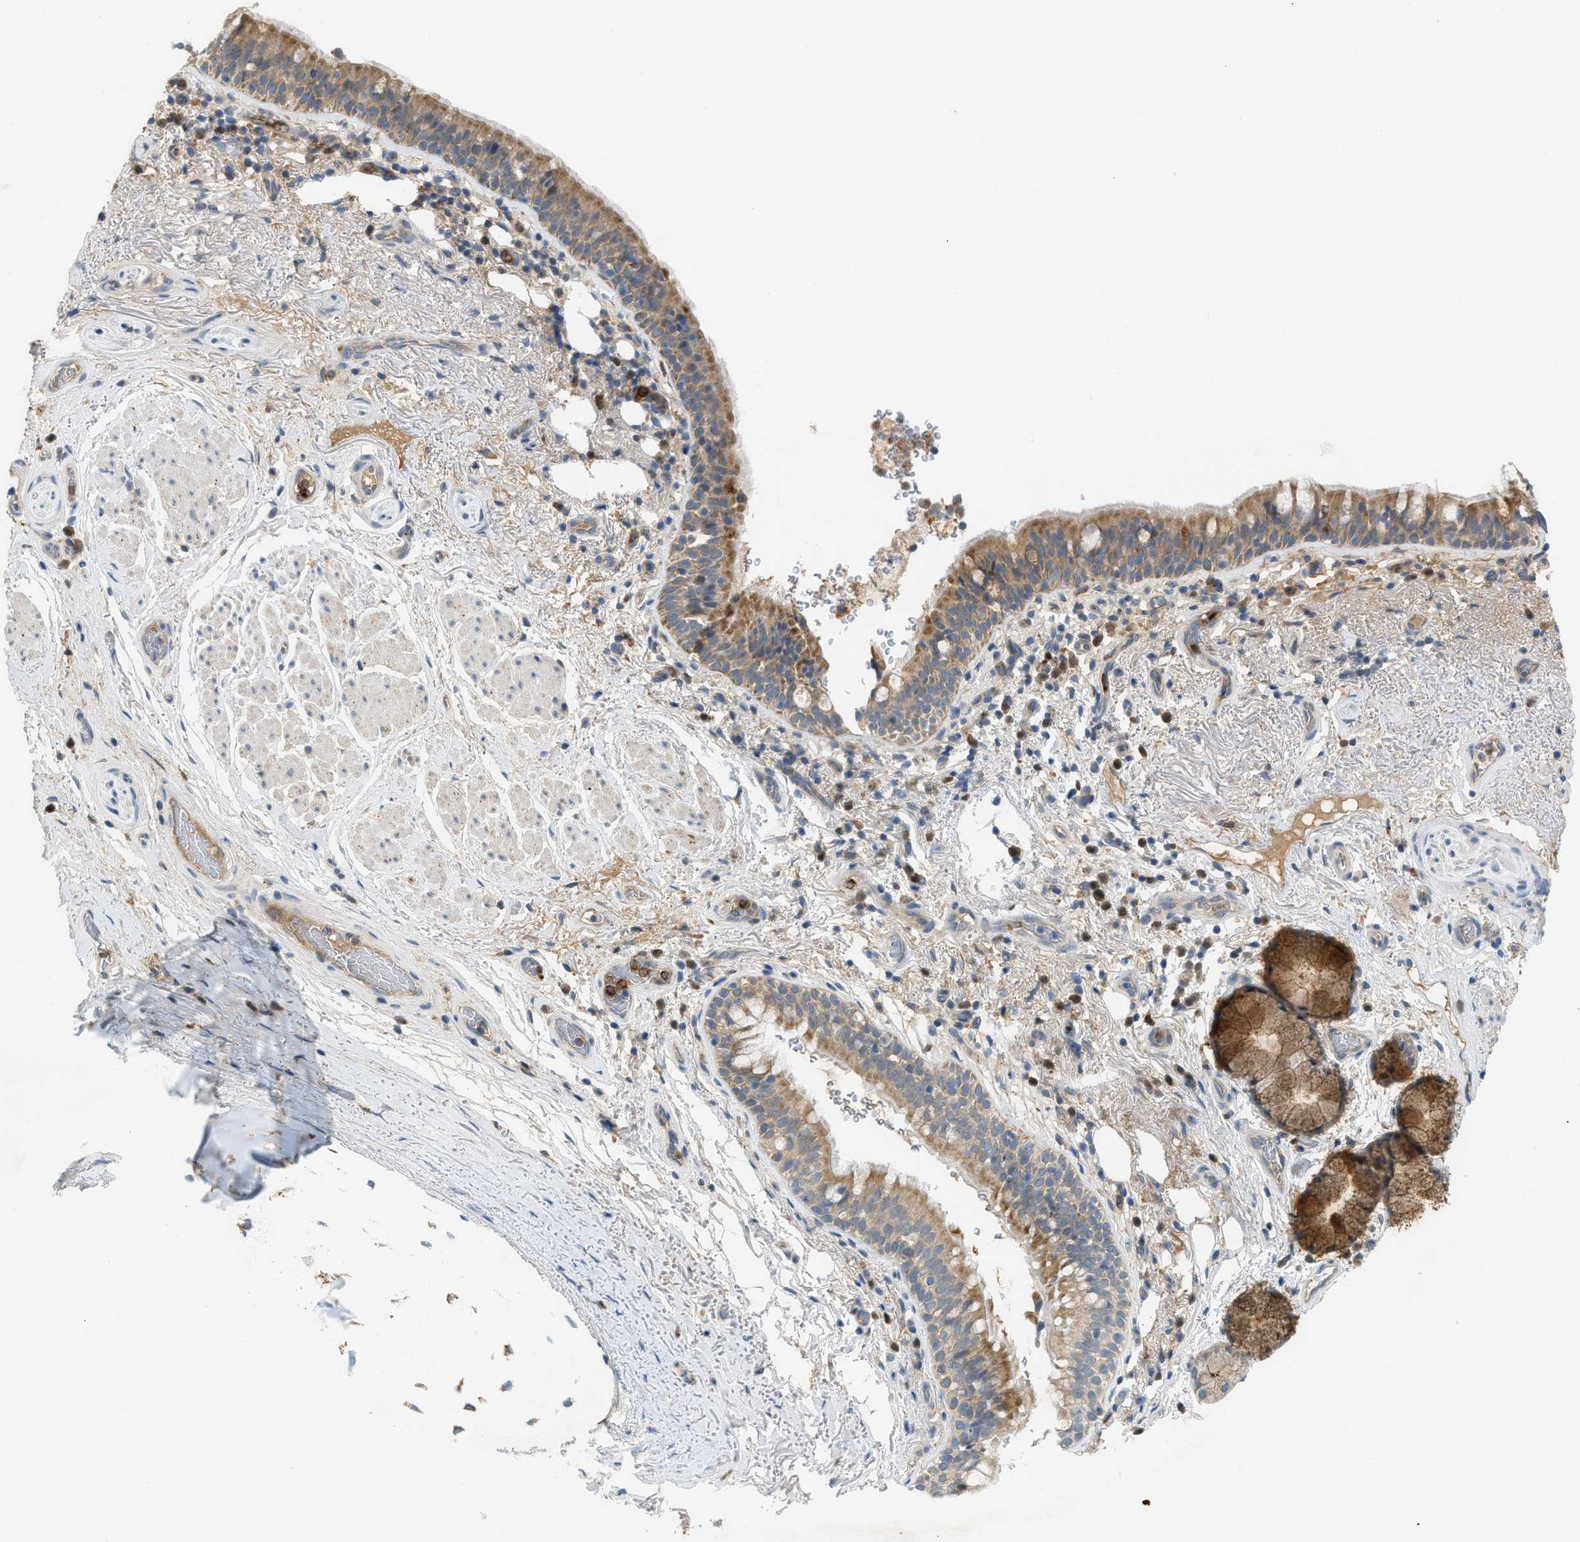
{"staining": {"intensity": "moderate", "quantity": ">75%", "location": "cytoplasmic/membranous"}, "tissue": "bronchus", "cell_type": "Respiratory epithelial cells", "image_type": "normal", "snomed": [{"axis": "morphology", "description": "Normal tissue, NOS"}, {"axis": "morphology", "description": "Inflammation, NOS"}, {"axis": "topography", "description": "Cartilage tissue"}, {"axis": "topography", "description": "Bronchus"}], "caption": "This image displays immunohistochemistry (IHC) staining of normal human bronchus, with medium moderate cytoplasmic/membranous positivity in about >75% of respiratory epithelial cells.", "gene": "RHBDF2", "patient": {"sex": "male", "age": 77}}